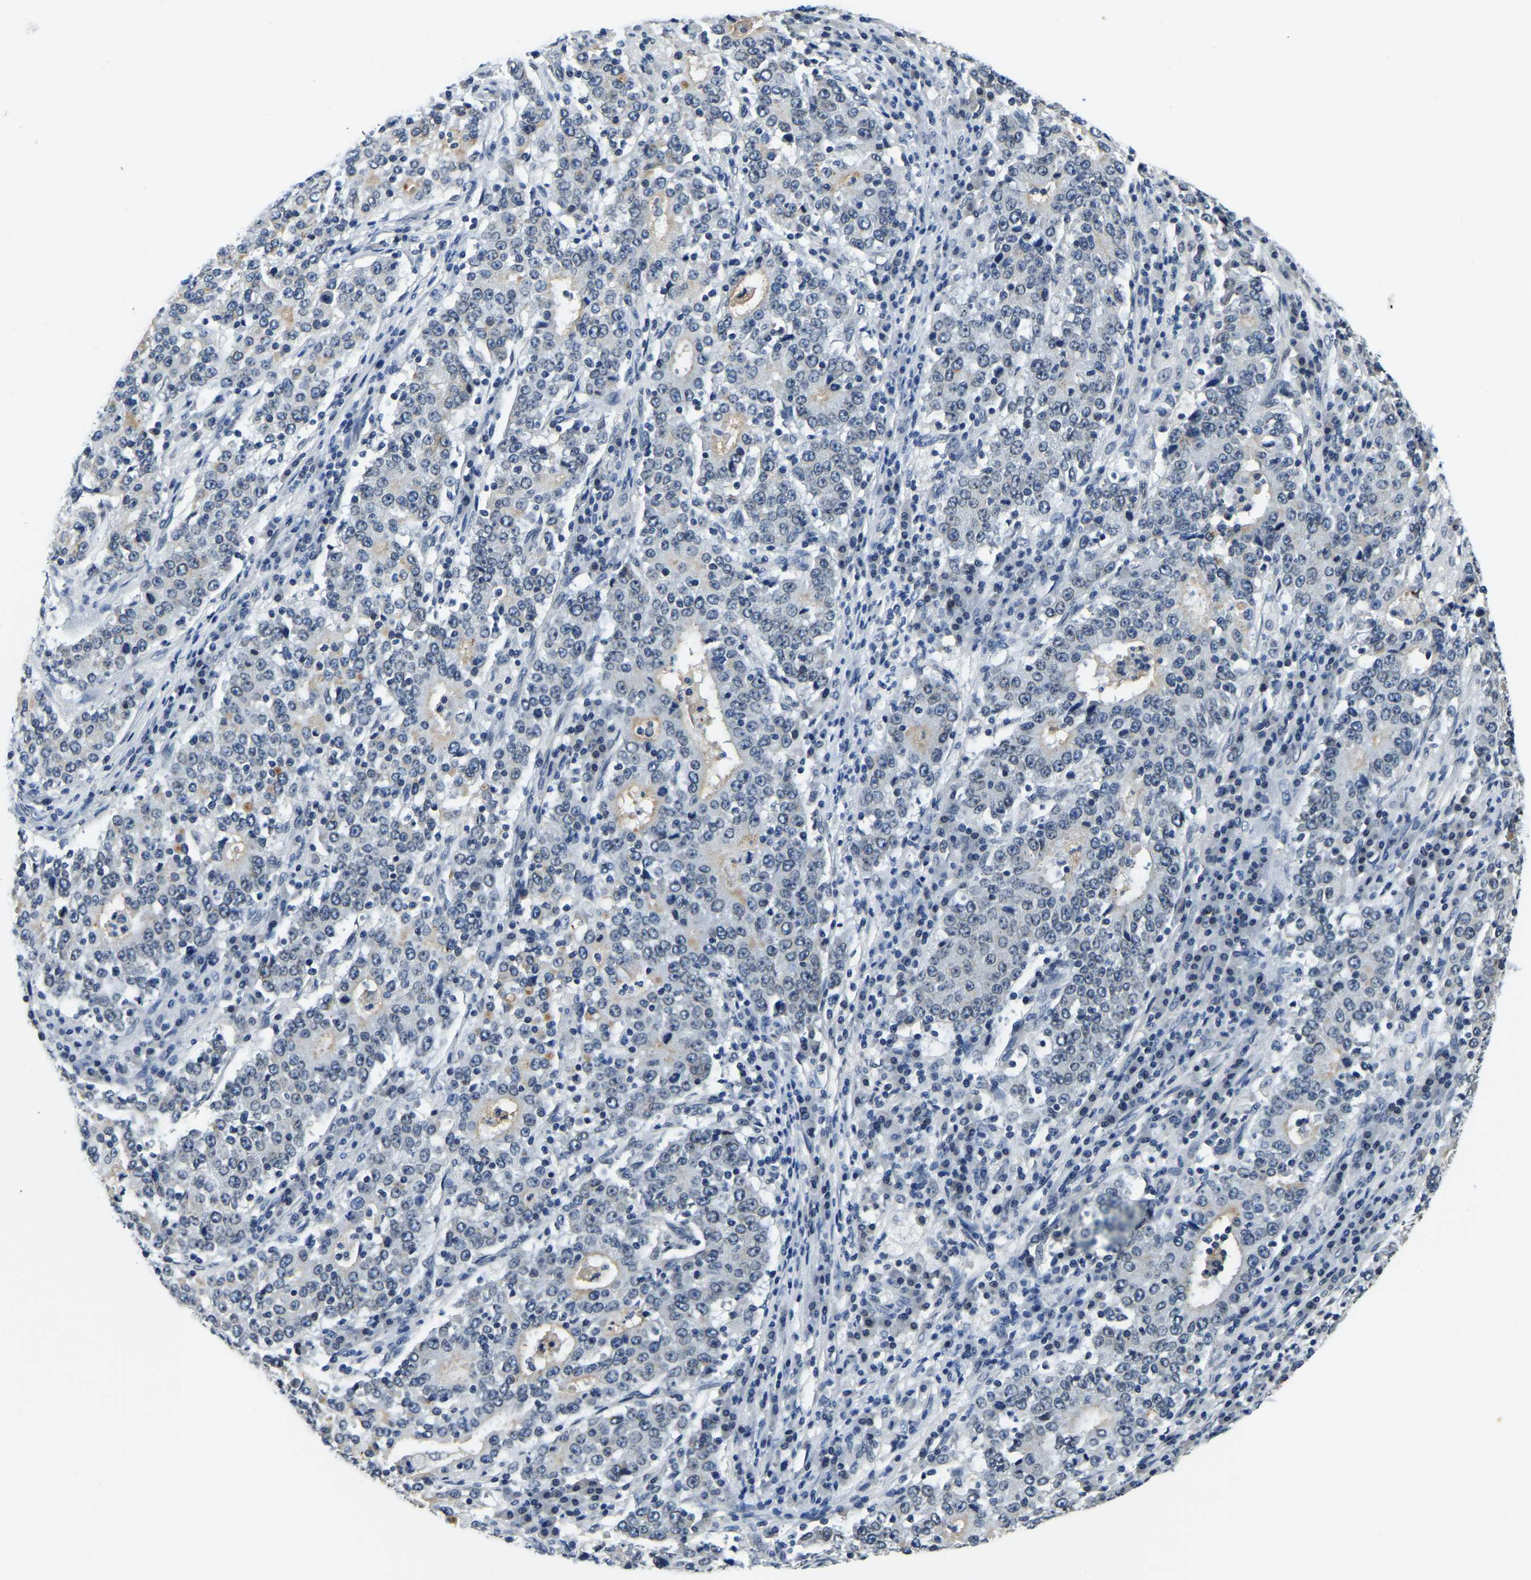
{"staining": {"intensity": "negative", "quantity": "none", "location": "none"}, "tissue": "stomach cancer", "cell_type": "Tumor cells", "image_type": "cancer", "snomed": [{"axis": "morphology", "description": "Adenocarcinoma, NOS"}, {"axis": "topography", "description": "Stomach"}], "caption": "Stomach cancer (adenocarcinoma) was stained to show a protein in brown. There is no significant staining in tumor cells.", "gene": "RANBP2", "patient": {"sex": "male", "age": 59}}